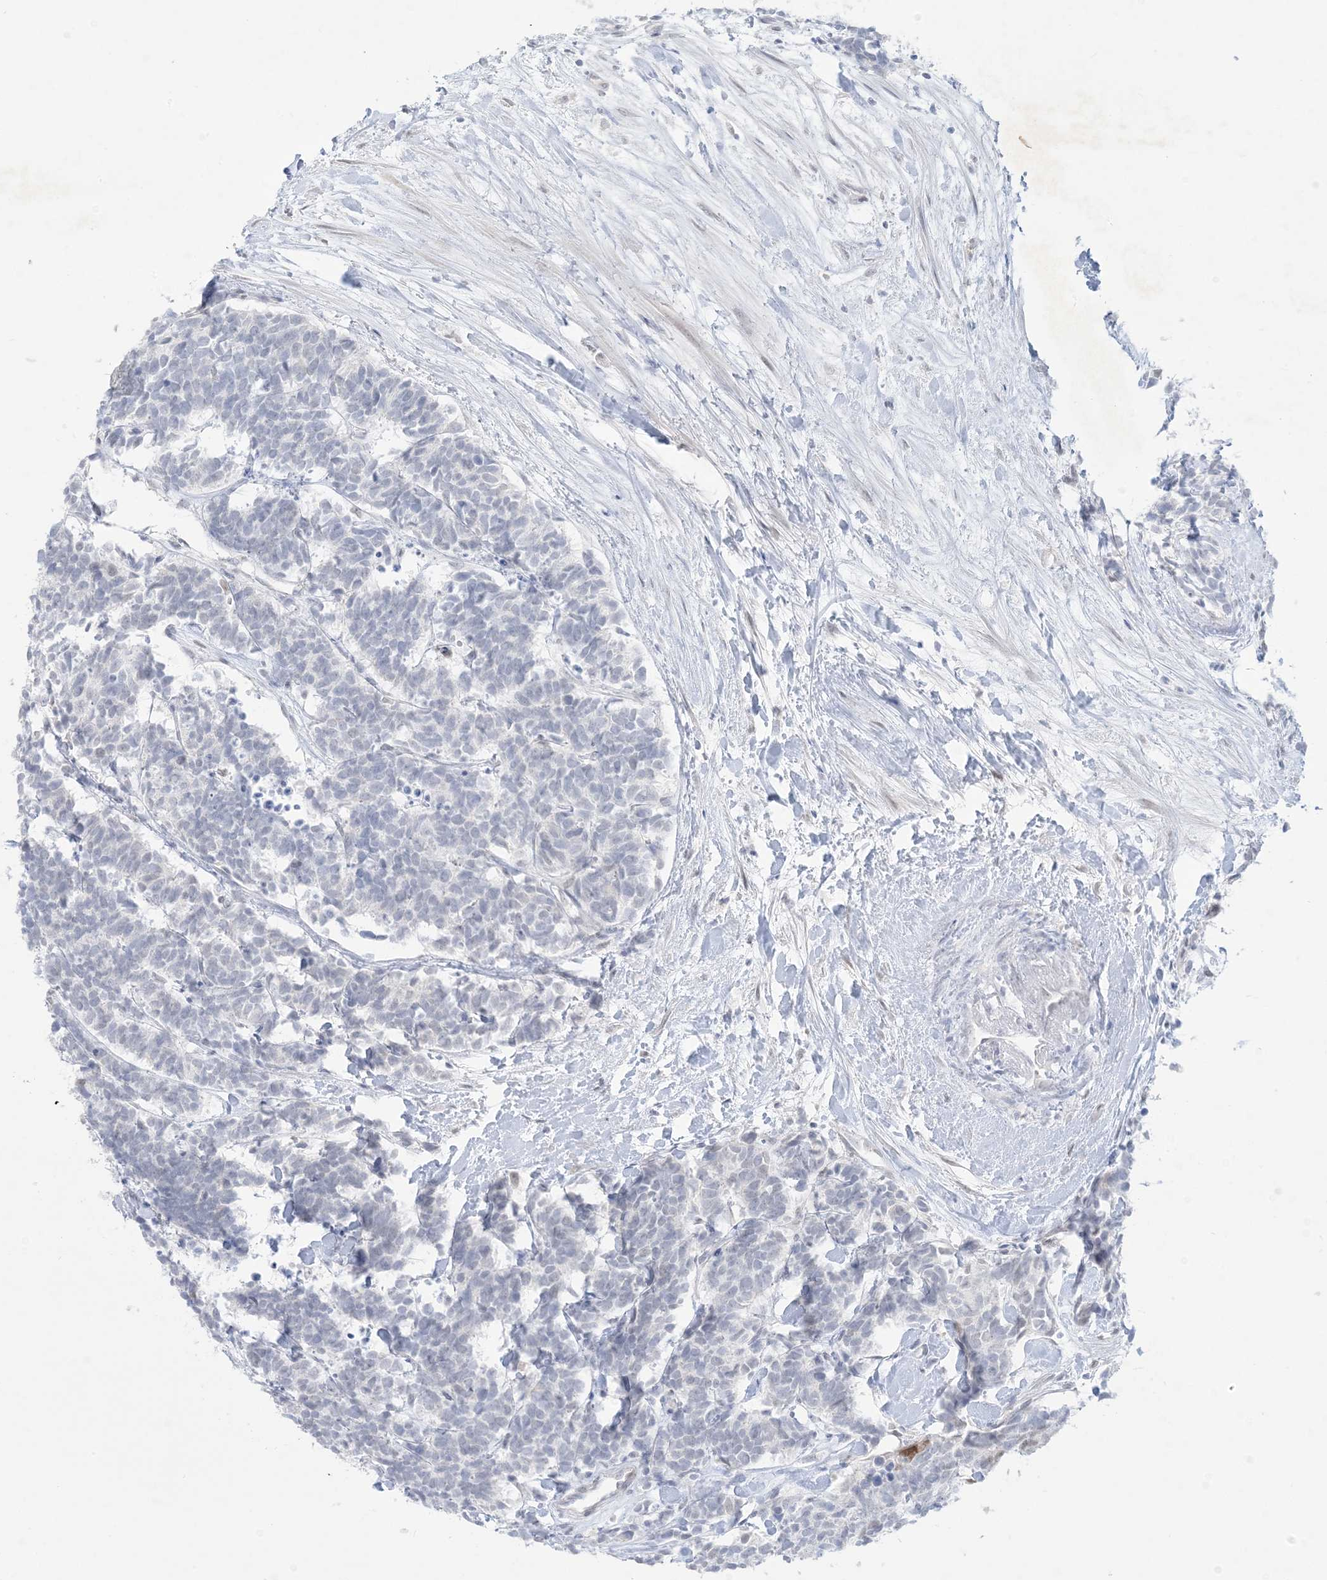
{"staining": {"intensity": "negative", "quantity": "none", "location": "none"}, "tissue": "carcinoid", "cell_type": "Tumor cells", "image_type": "cancer", "snomed": [{"axis": "morphology", "description": "Carcinoma, NOS"}, {"axis": "morphology", "description": "Carcinoid, malignant, NOS"}, {"axis": "topography", "description": "Urinary bladder"}], "caption": "The immunohistochemistry (IHC) histopathology image has no significant positivity in tumor cells of carcinoid tissue.", "gene": "HOMEZ", "patient": {"sex": "male", "age": 57}}